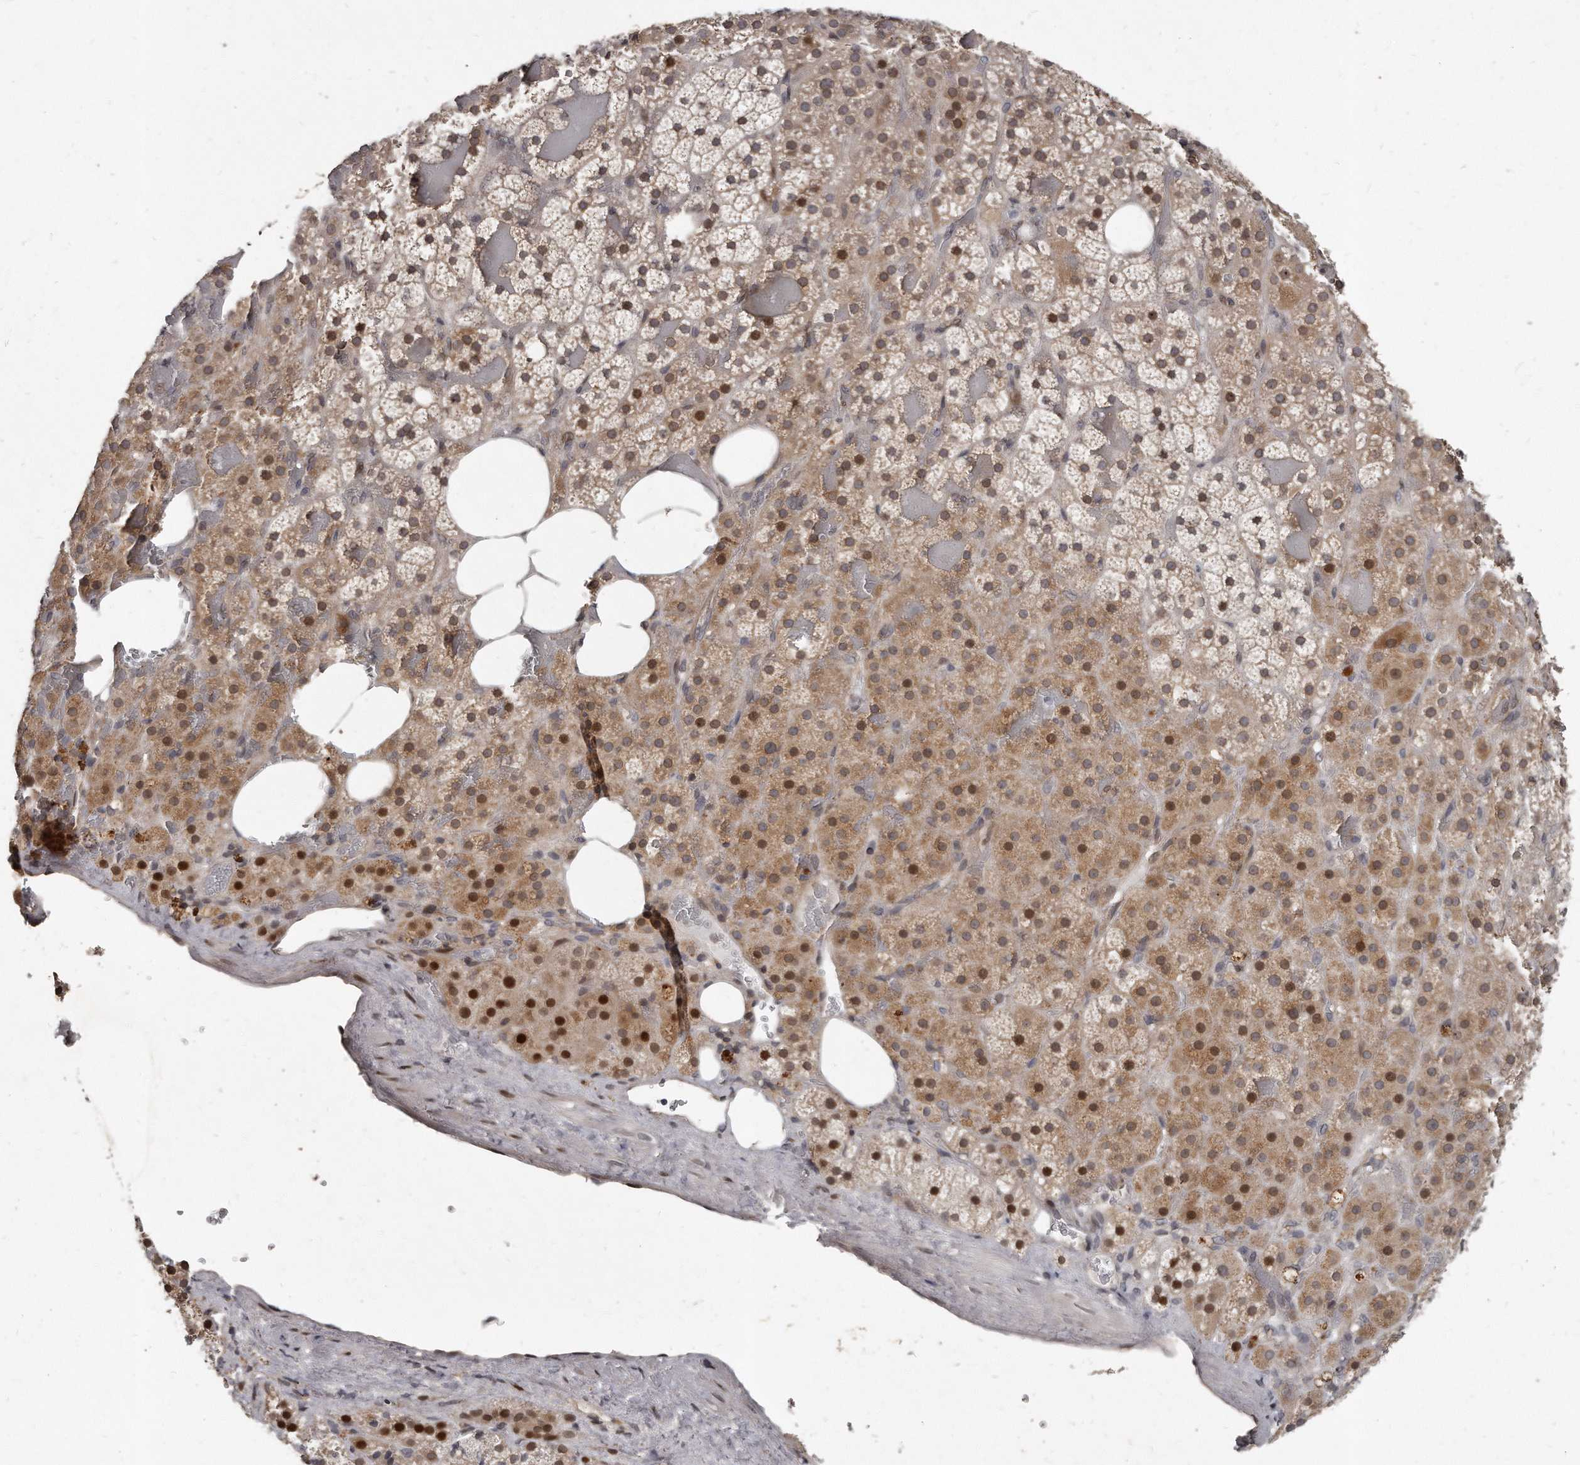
{"staining": {"intensity": "moderate", "quantity": "25%-75%", "location": "cytoplasmic/membranous,nuclear"}, "tissue": "adrenal gland", "cell_type": "Glandular cells", "image_type": "normal", "snomed": [{"axis": "morphology", "description": "Normal tissue, NOS"}, {"axis": "topography", "description": "Adrenal gland"}], "caption": "A medium amount of moderate cytoplasmic/membranous,nuclear expression is seen in approximately 25%-75% of glandular cells in normal adrenal gland. Using DAB (3,3'-diaminobenzidine) (brown) and hematoxylin (blue) stains, captured at high magnification using brightfield microscopy.", "gene": "GCH1", "patient": {"sex": "female", "age": 59}}